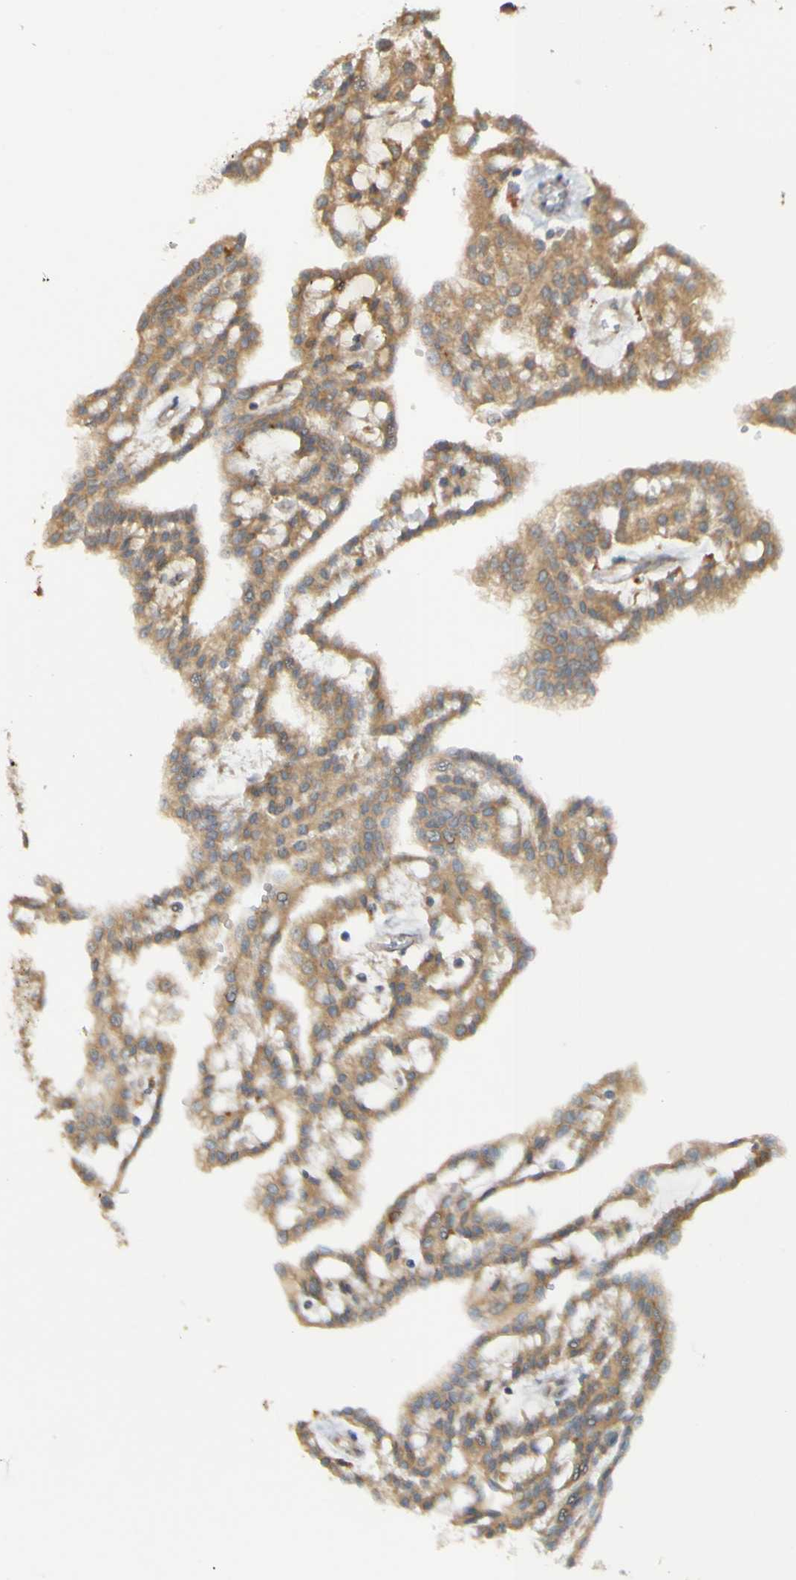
{"staining": {"intensity": "moderate", "quantity": ">75%", "location": "cytoplasmic/membranous"}, "tissue": "renal cancer", "cell_type": "Tumor cells", "image_type": "cancer", "snomed": [{"axis": "morphology", "description": "Adenocarcinoma, NOS"}, {"axis": "topography", "description": "Kidney"}], "caption": "Renal cancer (adenocarcinoma) stained for a protein shows moderate cytoplasmic/membranous positivity in tumor cells.", "gene": "NAV2", "patient": {"sex": "male", "age": 63}}